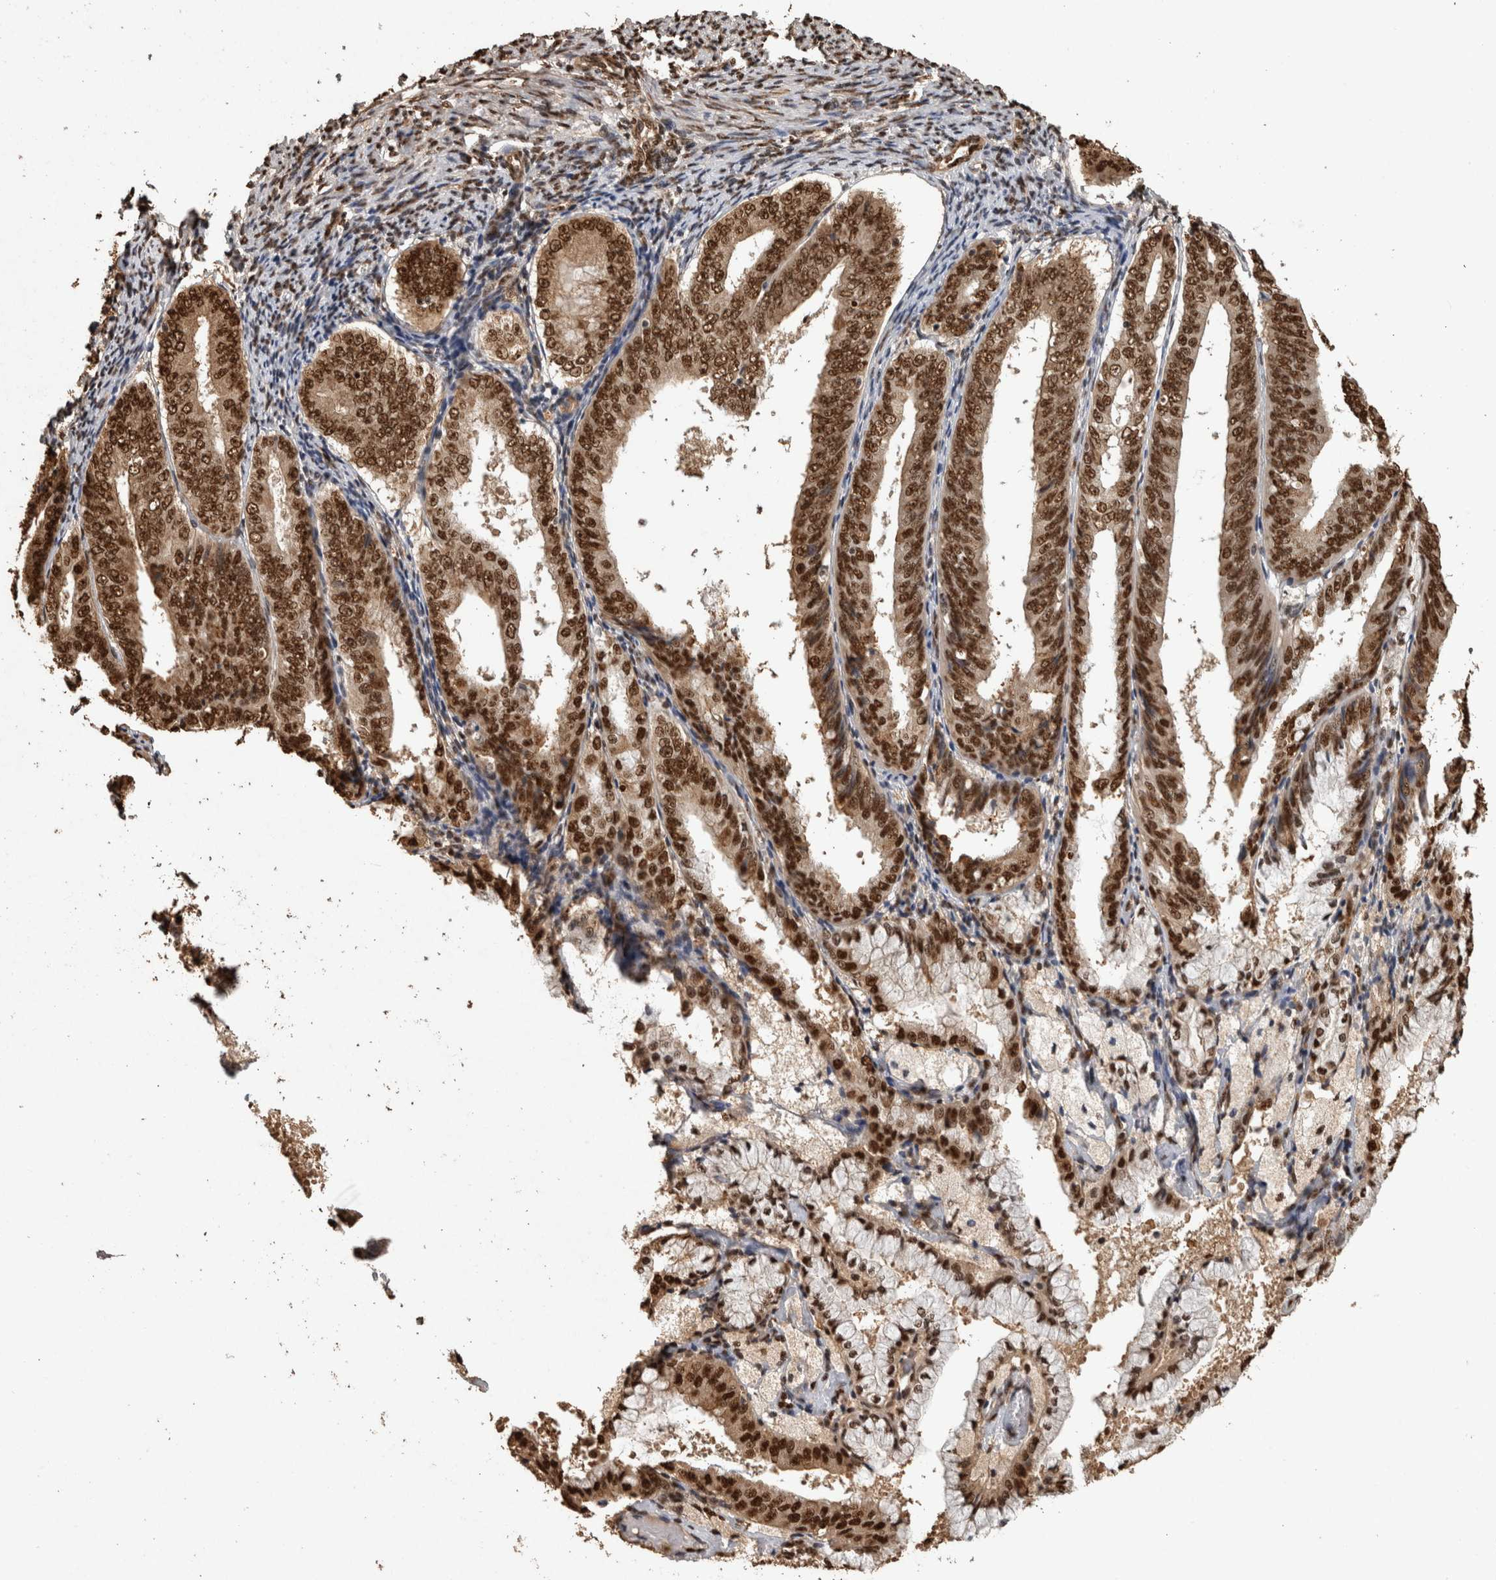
{"staining": {"intensity": "strong", "quantity": ">75%", "location": "nuclear"}, "tissue": "endometrial cancer", "cell_type": "Tumor cells", "image_type": "cancer", "snomed": [{"axis": "morphology", "description": "Adenocarcinoma, NOS"}, {"axis": "topography", "description": "Endometrium"}], "caption": "Strong nuclear expression for a protein is seen in about >75% of tumor cells of endometrial adenocarcinoma using immunohistochemistry (IHC).", "gene": "RAD50", "patient": {"sex": "female", "age": 63}}